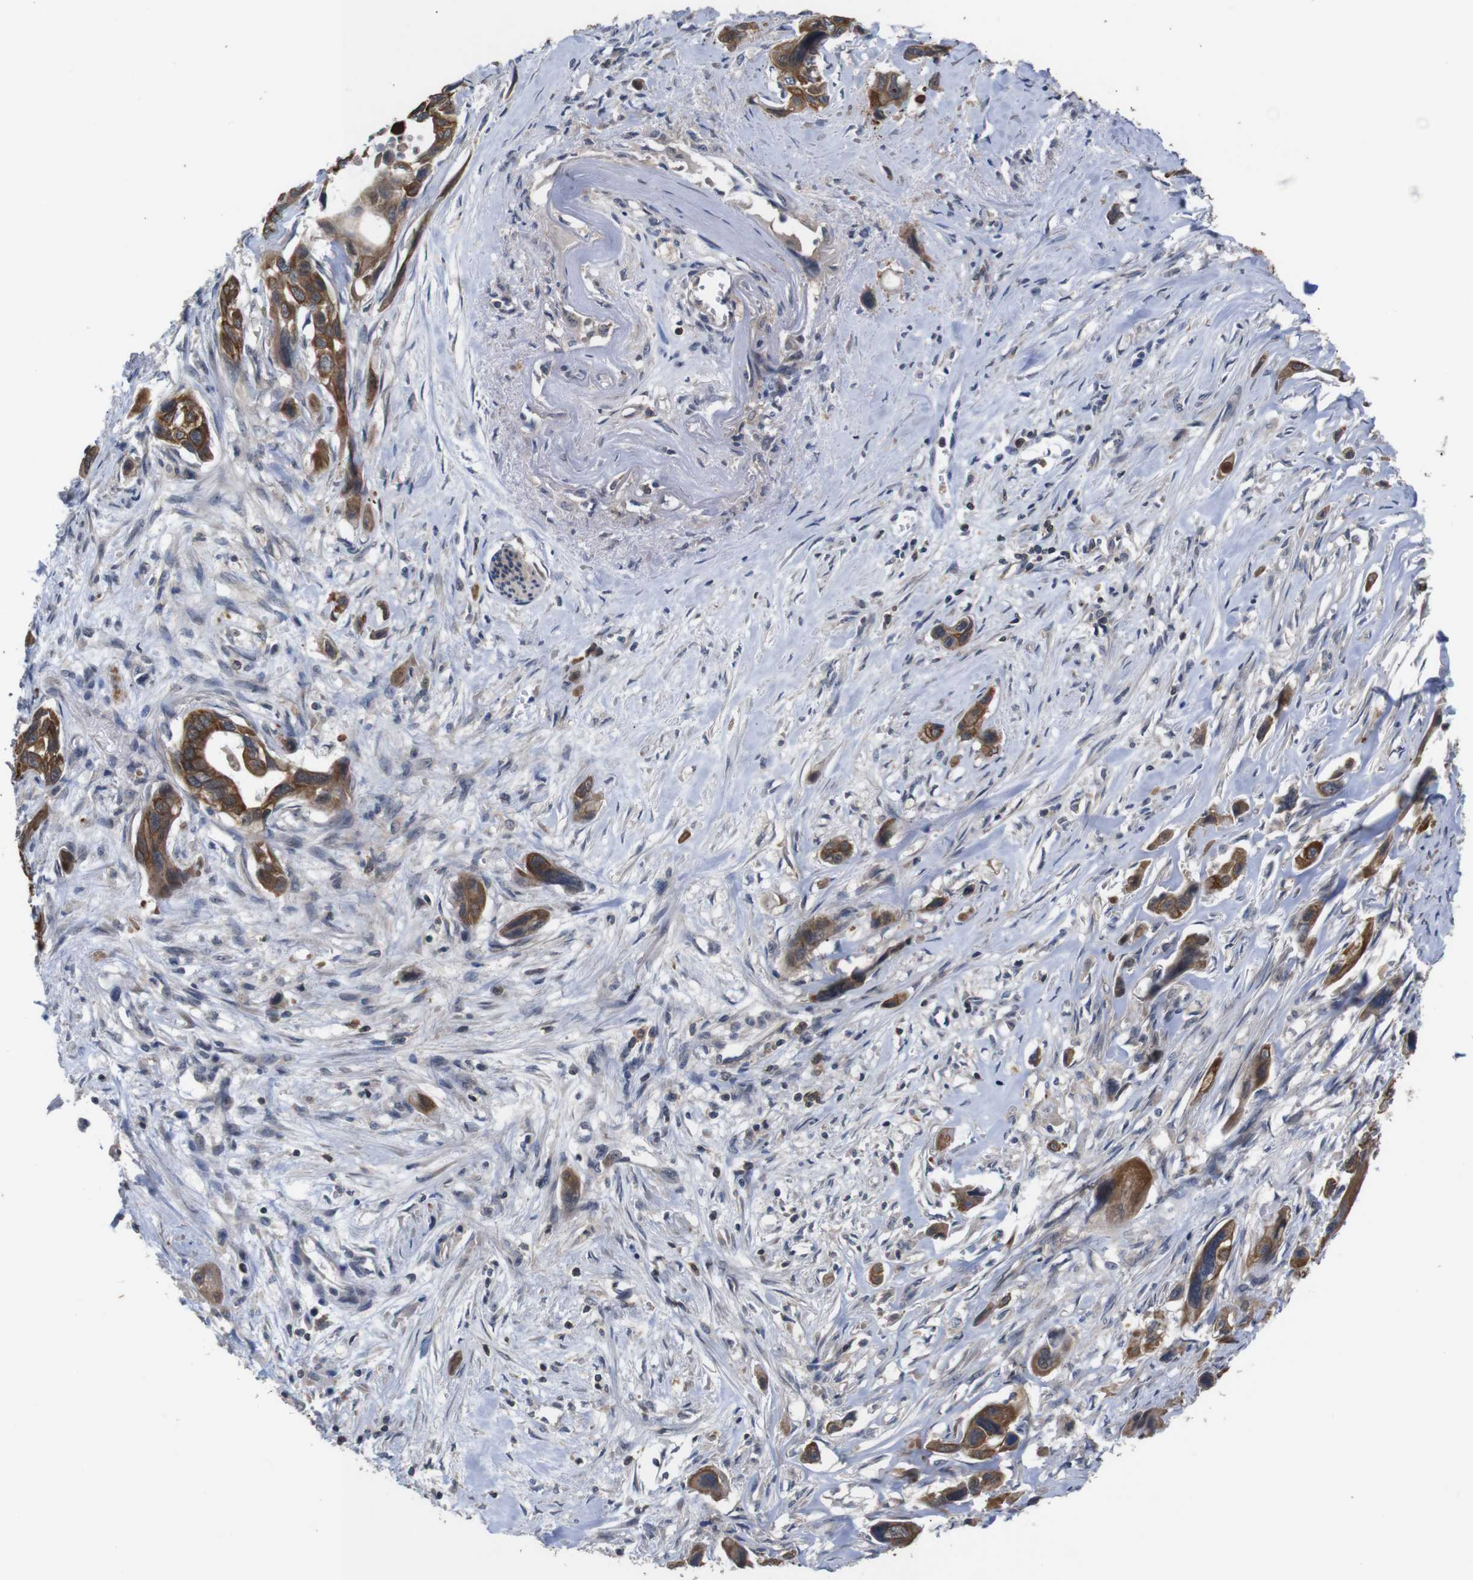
{"staining": {"intensity": "moderate", "quantity": ">75%", "location": "cytoplasmic/membranous"}, "tissue": "pancreatic cancer", "cell_type": "Tumor cells", "image_type": "cancer", "snomed": [{"axis": "morphology", "description": "Adenocarcinoma, NOS"}, {"axis": "topography", "description": "Pancreas"}], "caption": "Human pancreatic adenocarcinoma stained with a brown dye reveals moderate cytoplasmic/membranous positive expression in approximately >75% of tumor cells.", "gene": "BRWD3", "patient": {"sex": "male", "age": 73}}